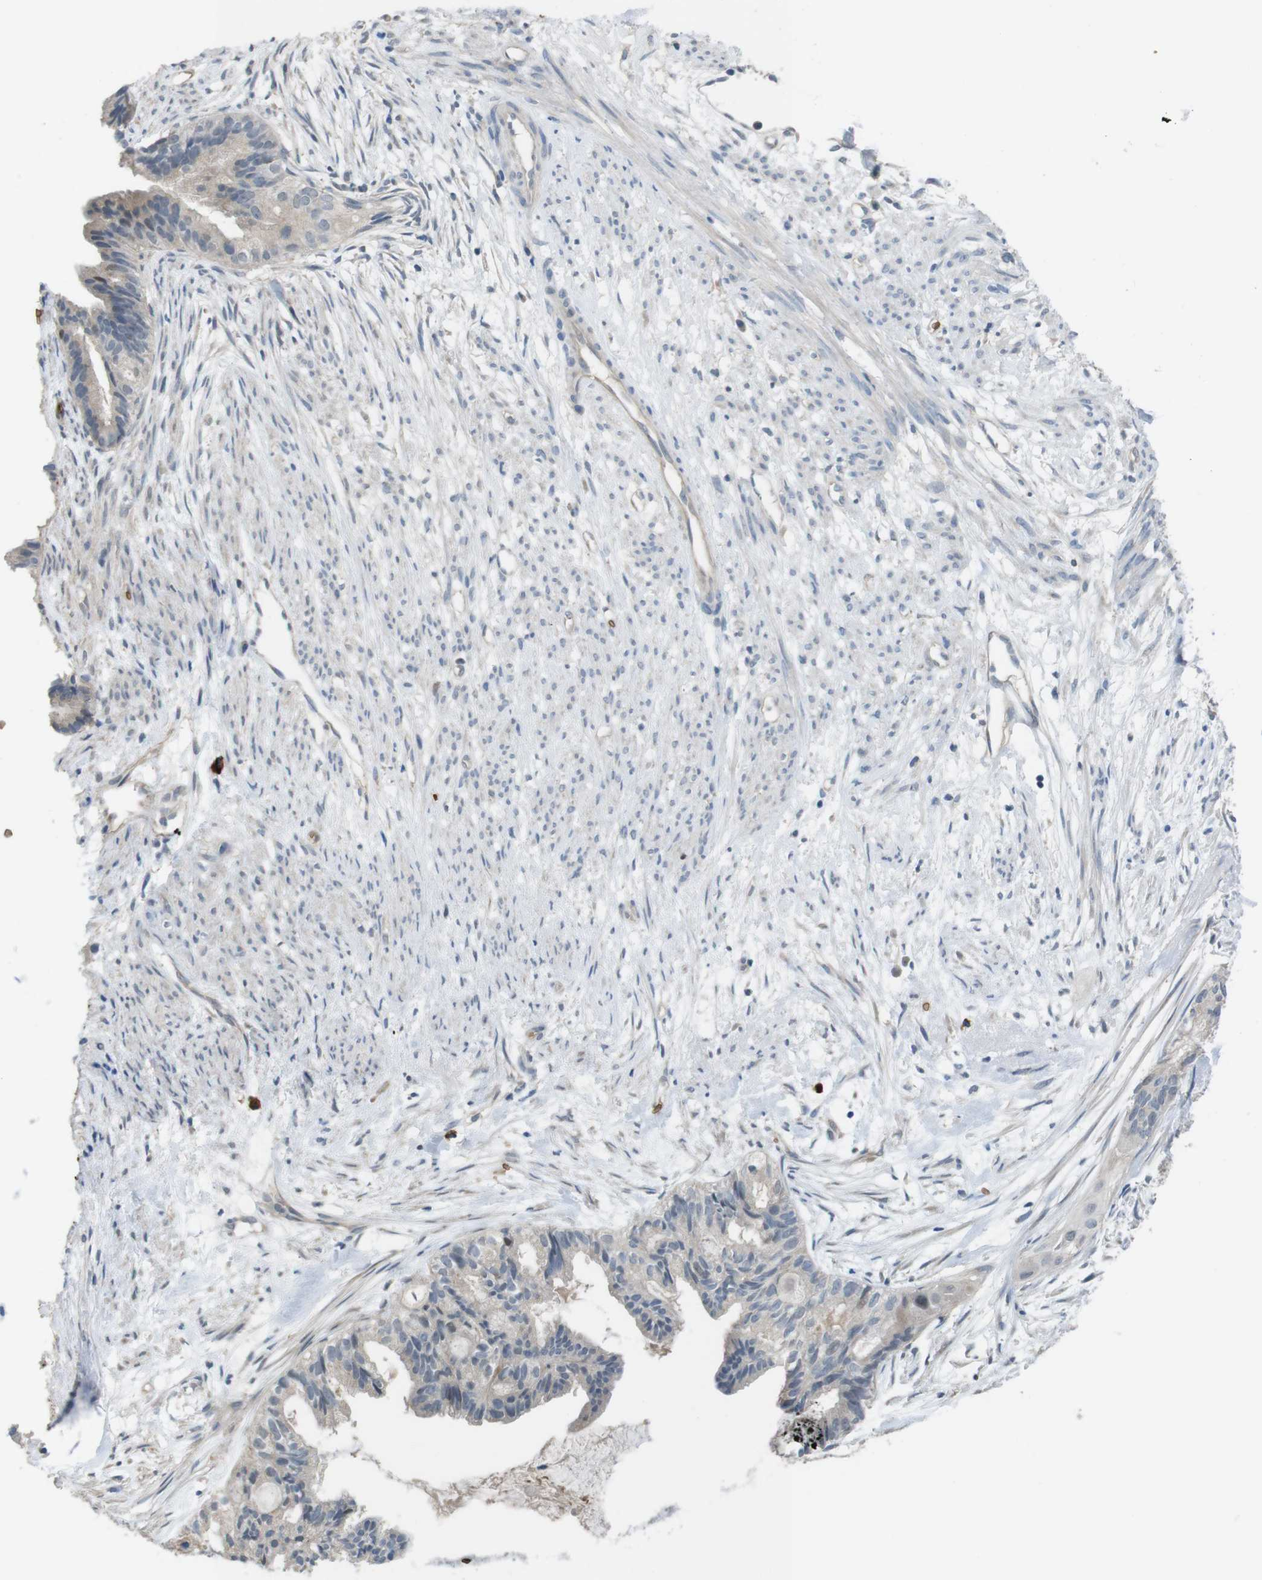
{"staining": {"intensity": "negative", "quantity": "none", "location": "none"}, "tissue": "cervical cancer", "cell_type": "Tumor cells", "image_type": "cancer", "snomed": [{"axis": "morphology", "description": "Normal tissue, NOS"}, {"axis": "morphology", "description": "Adenocarcinoma, NOS"}, {"axis": "topography", "description": "Cervix"}, {"axis": "topography", "description": "Endometrium"}], "caption": "DAB immunohistochemical staining of human cervical cancer (adenocarcinoma) shows no significant expression in tumor cells.", "gene": "GYPA", "patient": {"sex": "female", "age": 86}}